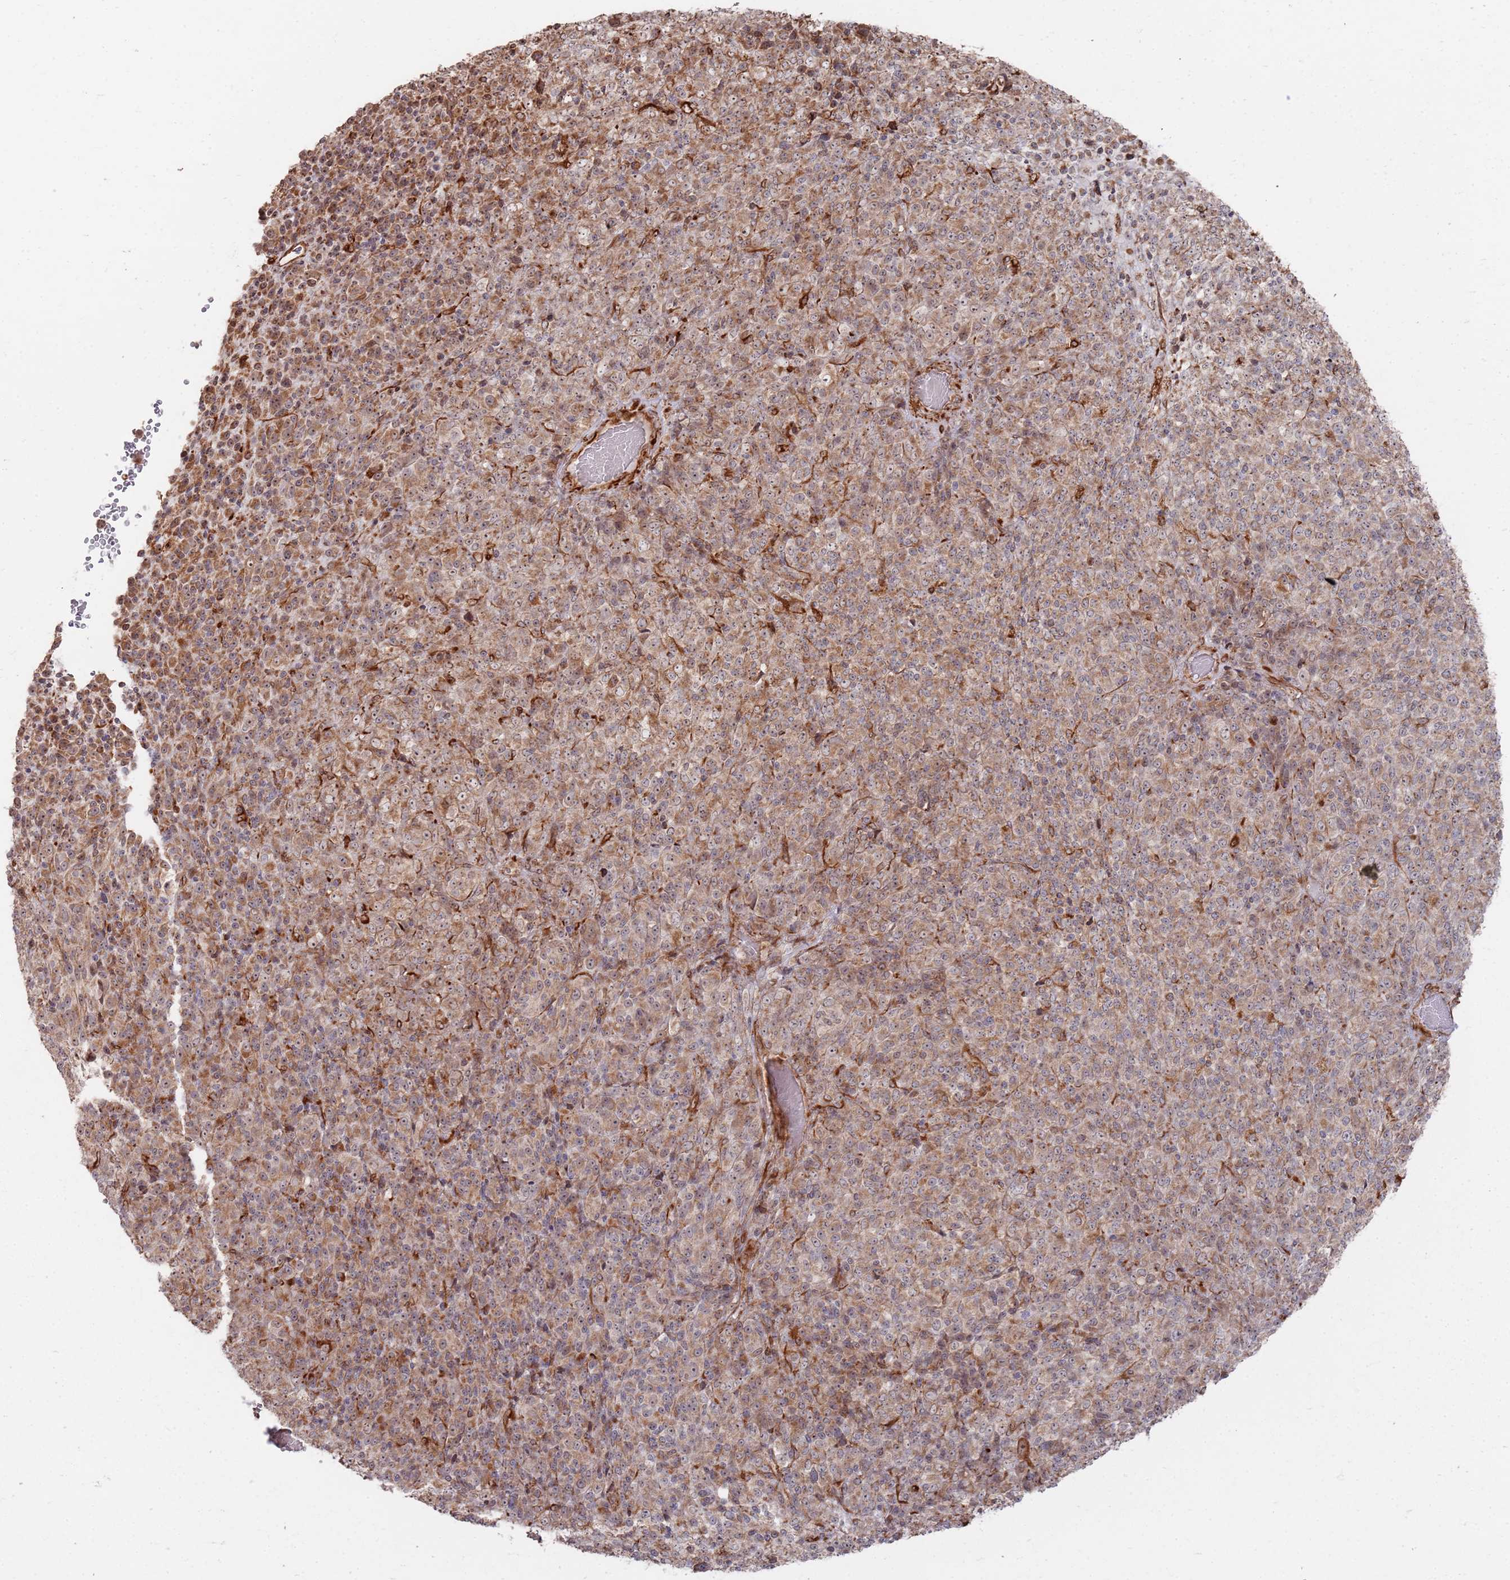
{"staining": {"intensity": "moderate", "quantity": "25%-75%", "location": "cytoplasmic/membranous,nuclear"}, "tissue": "melanoma", "cell_type": "Tumor cells", "image_type": "cancer", "snomed": [{"axis": "morphology", "description": "Malignant melanoma, Metastatic site"}, {"axis": "topography", "description": "Brain"}], "caption": "This photomicrograph demonstrates melanoma stained with immunohistochemistry (IHC) to label a protein in brown. The cytoplasmic/membranous and nuclear of tumor cells show moderate positivity for the protein. Nuclei are counter-stained blue.", "gene": "PHF21A", "patient": {"sex": "female", "age": 56}}